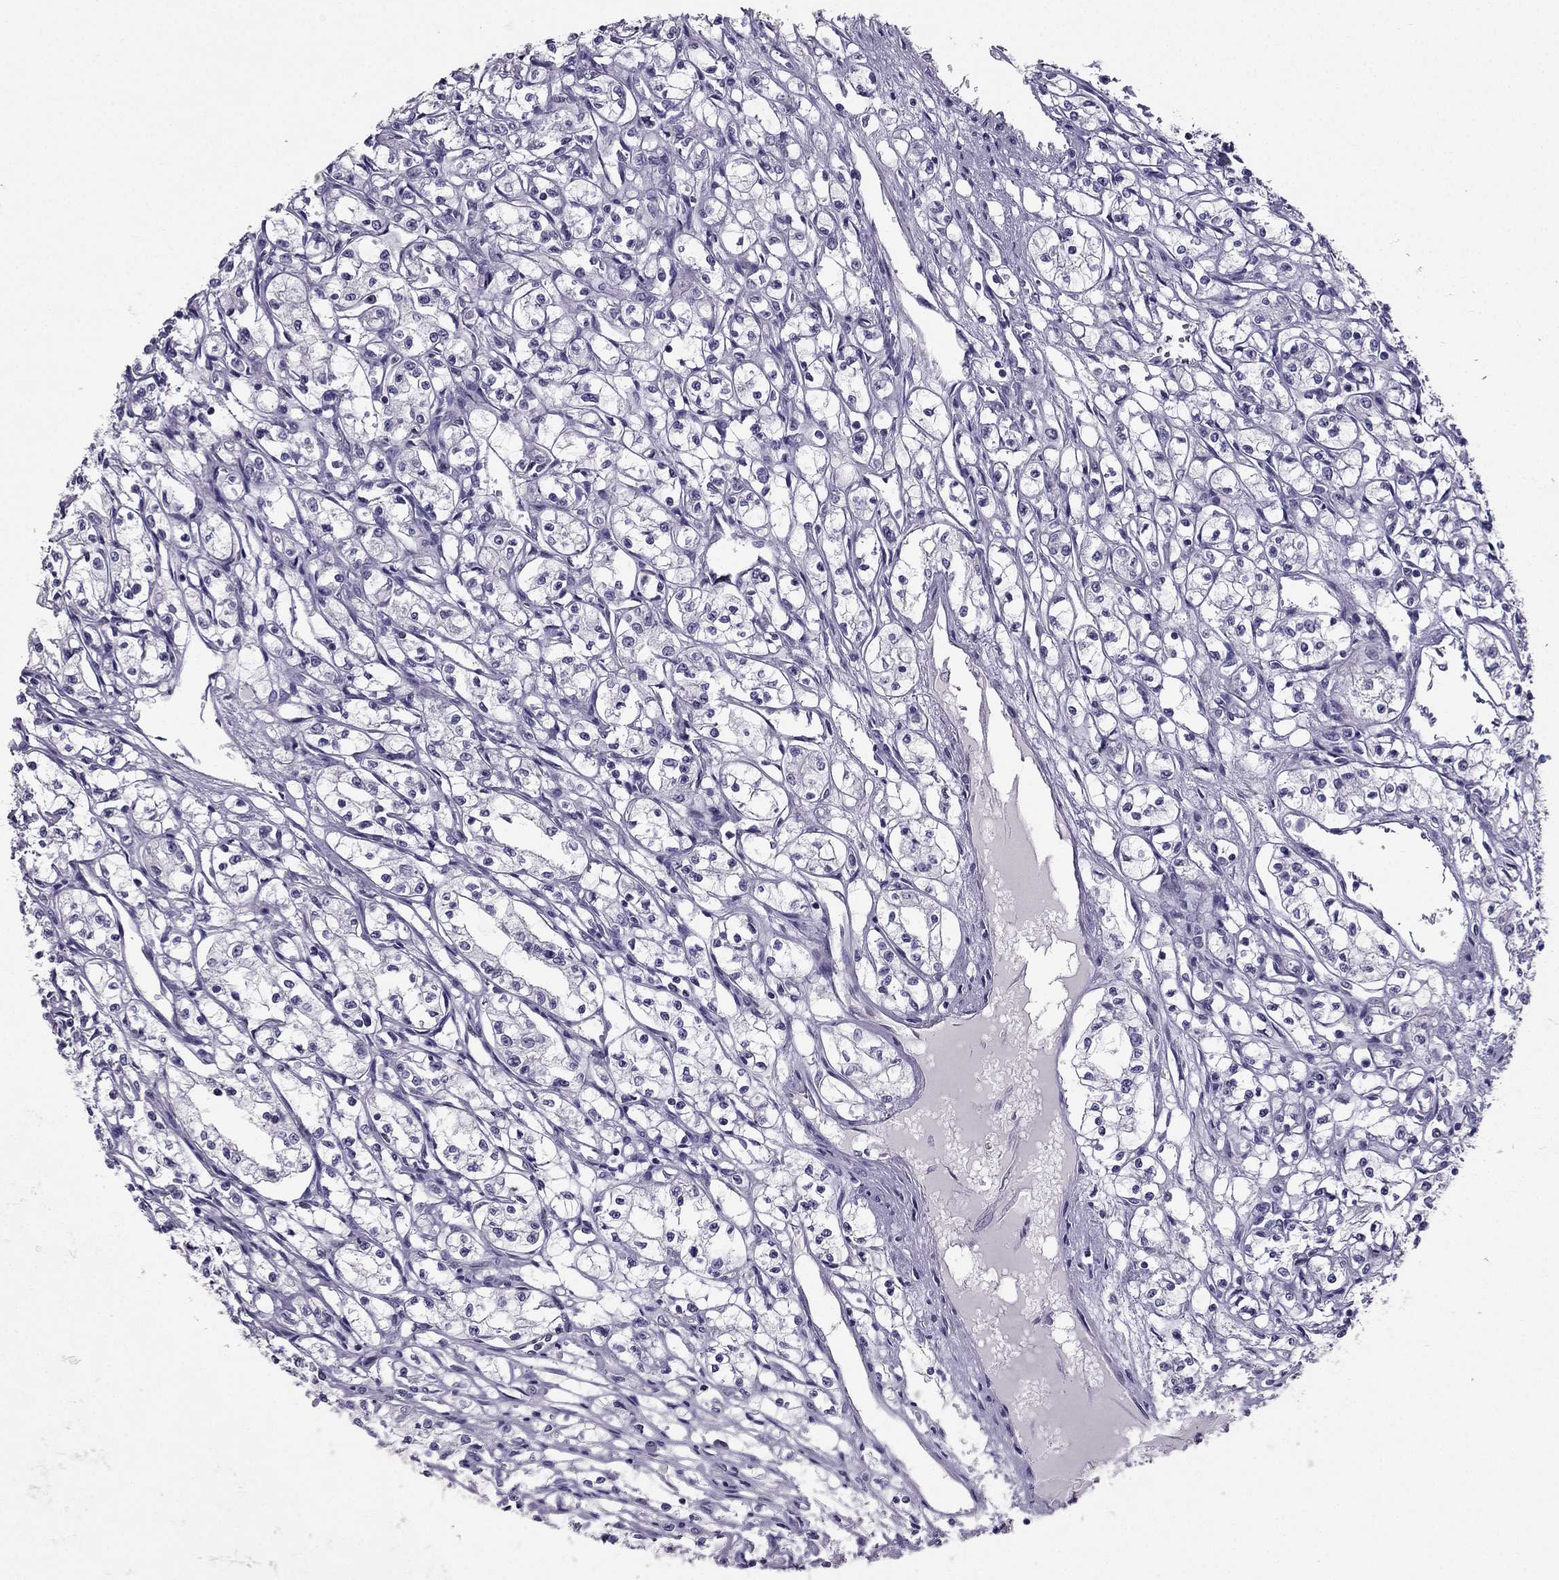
{"staining": {"intensity": "negative", "quantity": "none", "location": "none"}, "tissue": "renal cancer", "cell_type": "Tumor cells", "image_type": "cancer", "snomed": [{"axis": "morphology", "description": "Adenocarcinoma, NOS"}, {"axis": "topography", "description": "Kidney"}], "caption": "The immunohistochemistry image has no significant positivity in tumor cells of renal adenocarcinoma tissue.", "gene": "SYT5", "patient": {"sex": "male", "age": 56}}